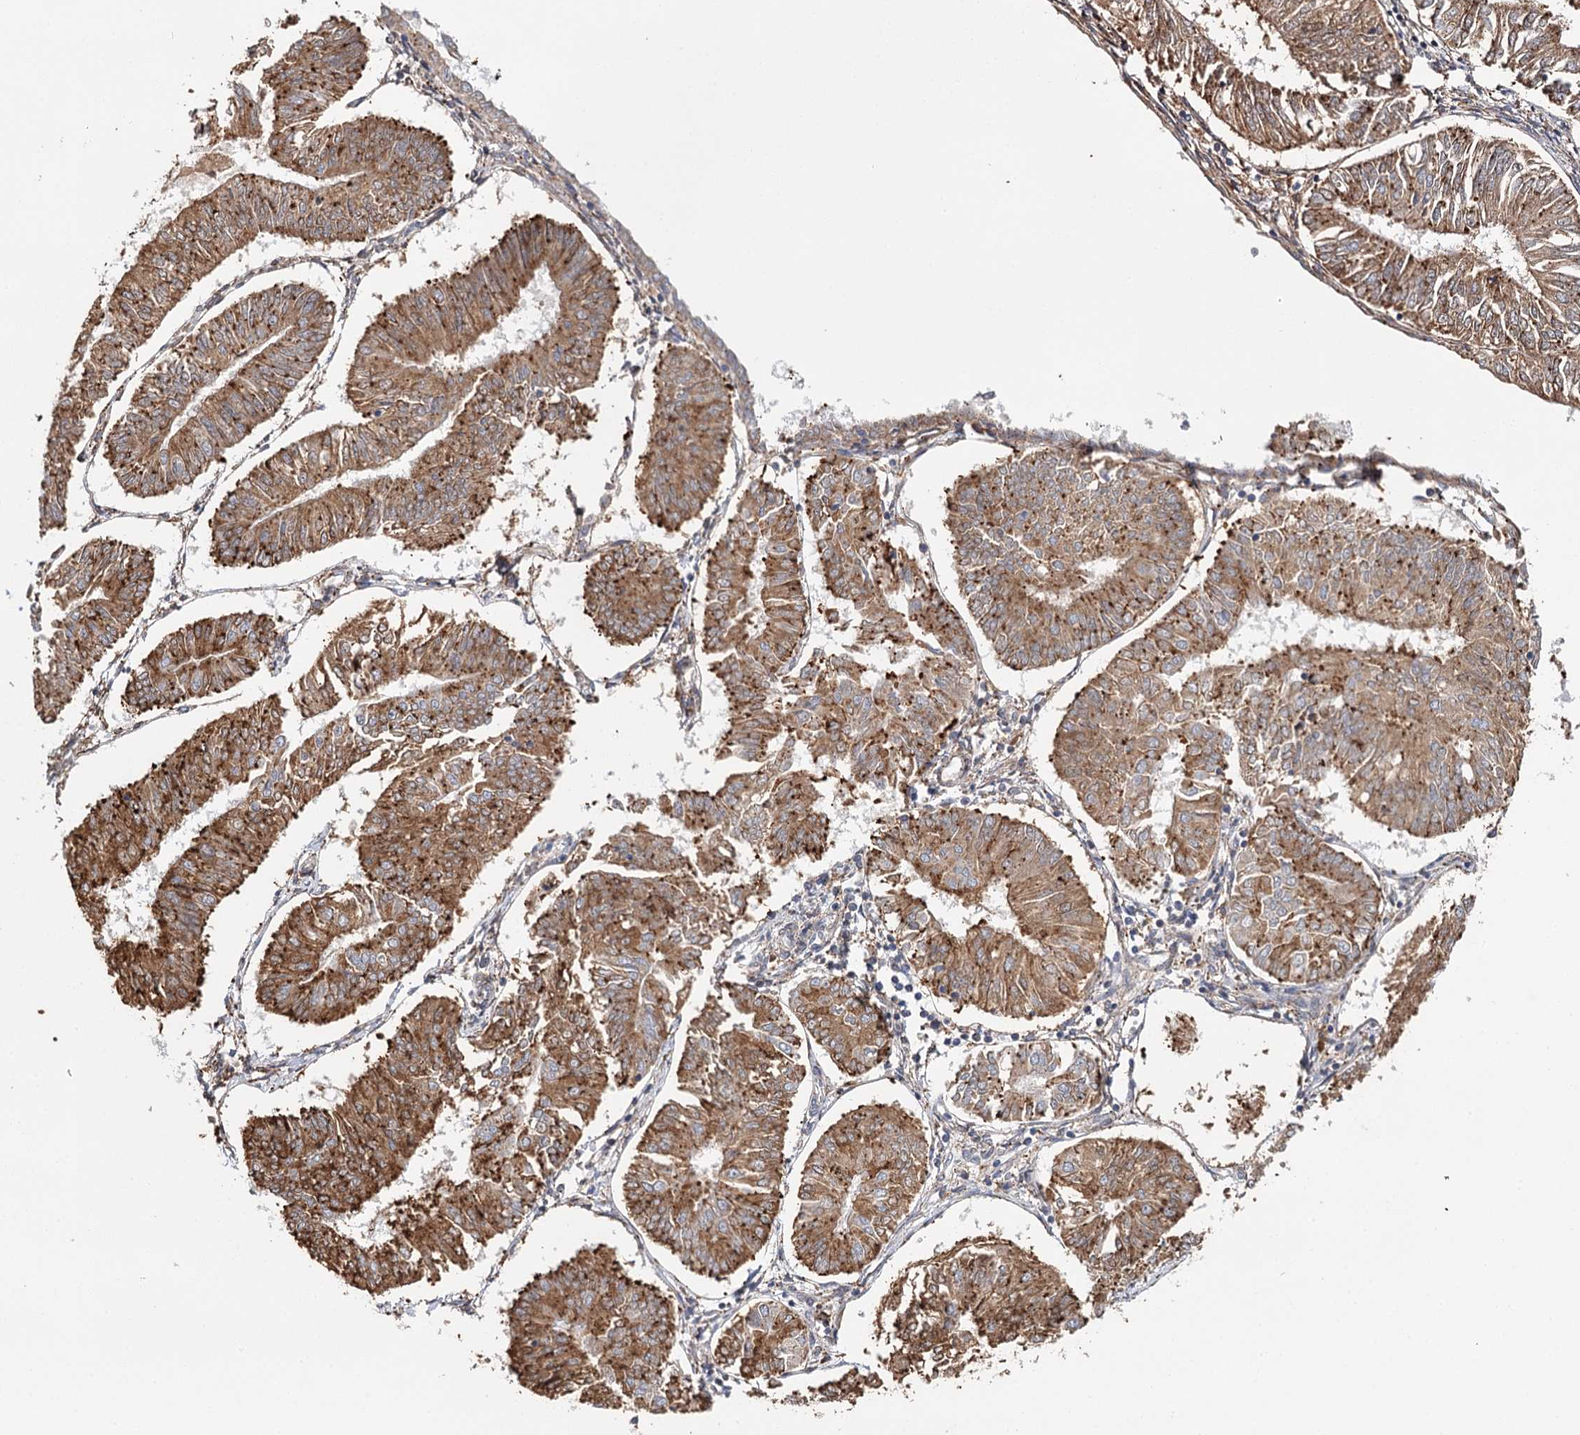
{"staining": {"intensity": "strong", "quantity": ">75%", "location": "cytoplasmic/membranous"}, "tissue": "endometrial cancer", "cell_type": "Tumor cells", "image_type": "cancer", "snomed": [{"axis": "morphology", "description": "Adenocarcinoma, NOS"}, {"axis": "topography", "description": "Endometrium"}], "caption": "Brown immunohistochemical staining in endometrial adenocarcinoma reveals strong cytoplasmic/membranous positivity in approximately >75% of tumor cells.", "gene": "VEGFA", "patient": {"sex": "female", "age": 58}}